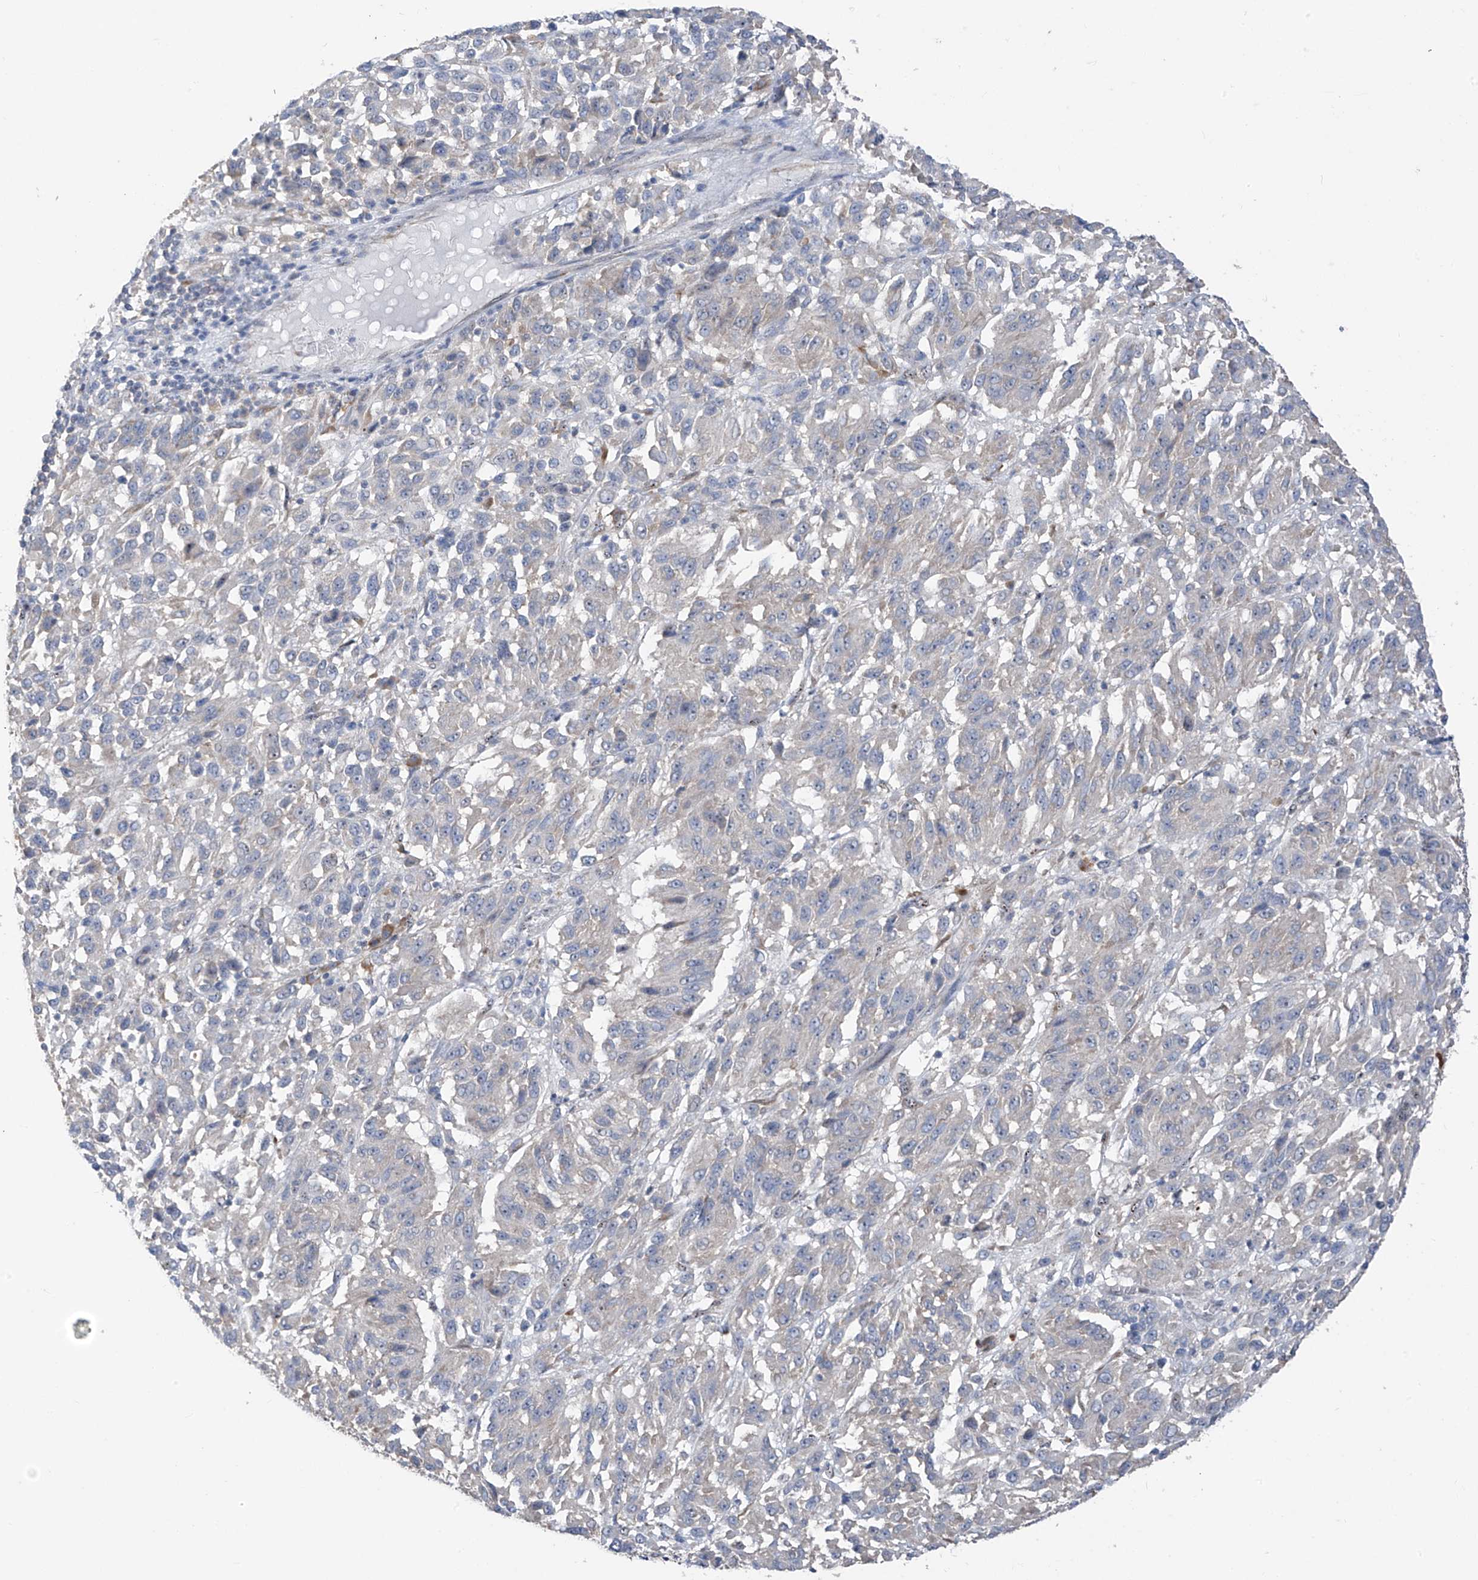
{"staining": {"intensity": "negative", "quantity": "none", "location": "none"}, "tissue": "melanoma", "cell_type": "Tumor cells", "image_type": "cancer", "snomed": [{"axis": "morphology", "description": "Malignant melanoma, Metastatic site"}, {"axis": "topography", "description": "Lung"}], "caption": "Tumor cells are negative for brown protein staining in malignant melanoma (metastatic site).", "gene": "RPL4", "patient": {"sex": "male", "age": 64}}